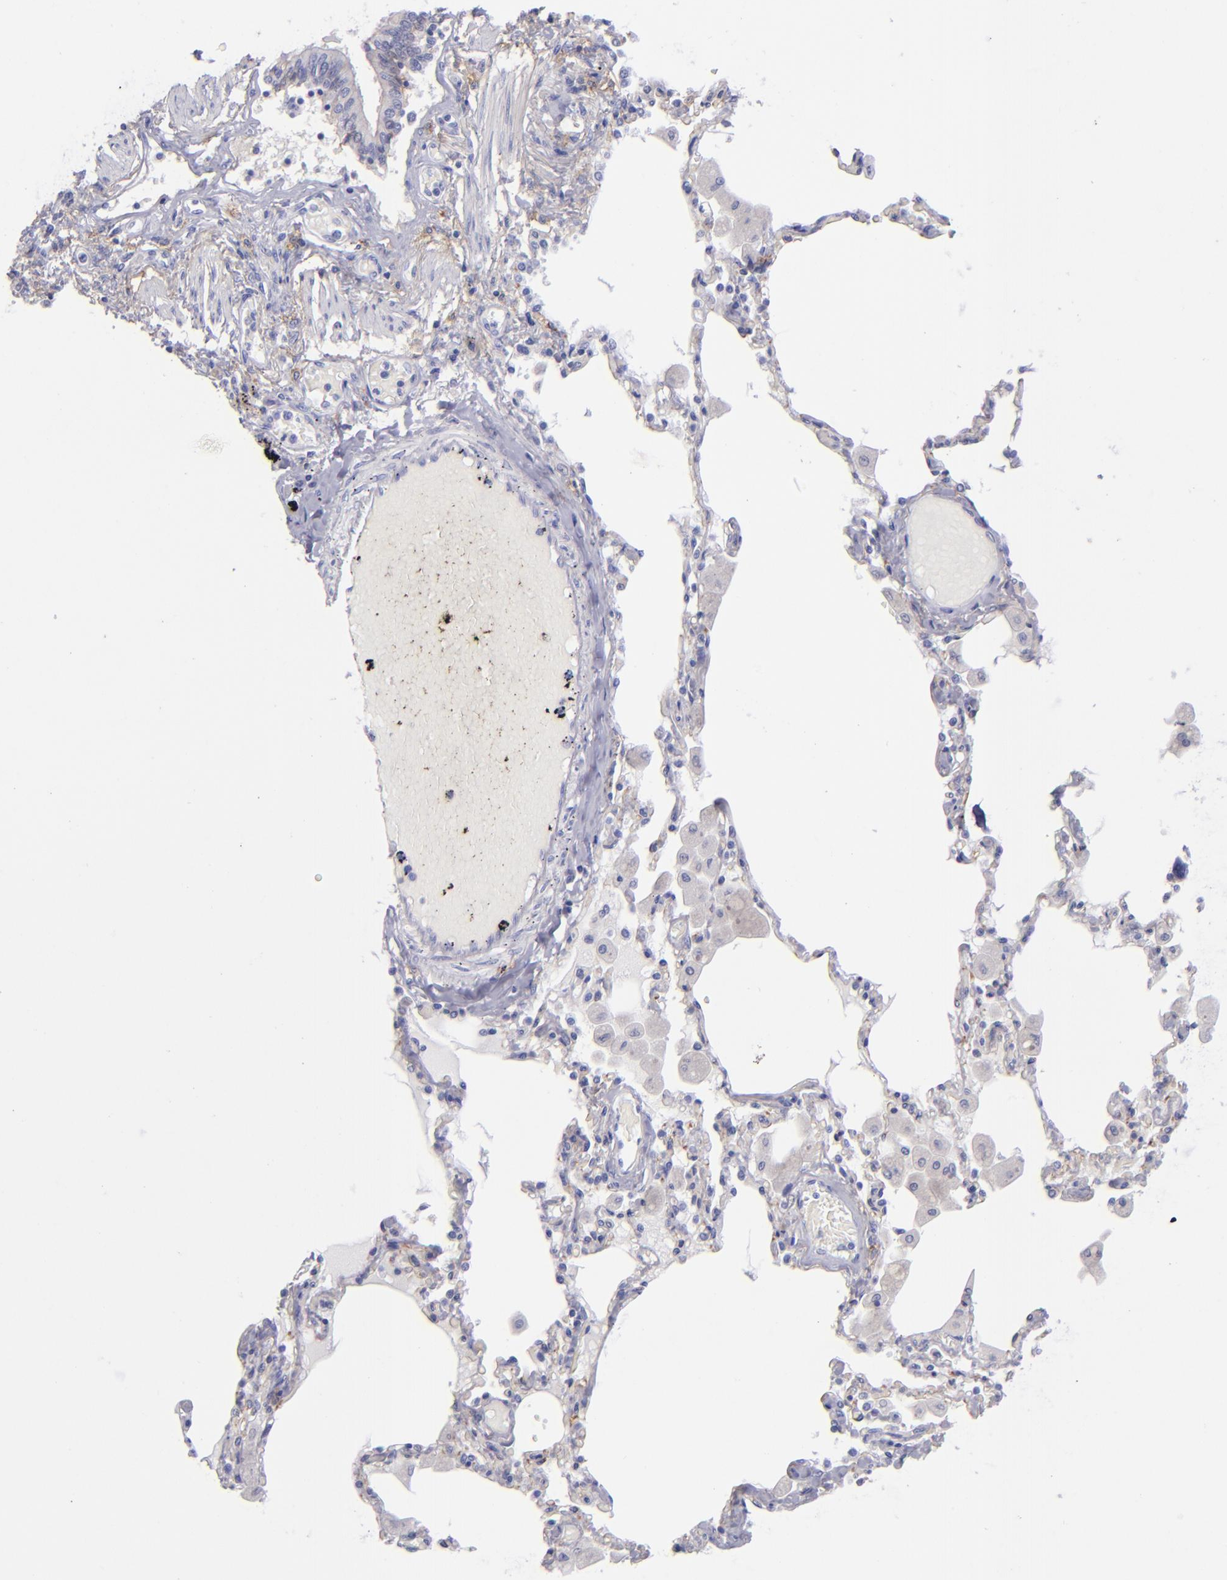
{"staining": {"intensity": "negative", "quantity": "none", "location": "none"}, "tissue": "bronchus", "cell_type": "Respiratory epithelial cells", "image_type": "normal", "snomed": [{"axis": "morphology", "description": "Normal tissue, NOS"}, {"axis": "morphology", "description": "Squamous cell carcinoma, NOS"}, {"axis": "topography", "description": "Bronchus"}, {"axis": "topography", "description": "Lung"}], "caption": "The photomicrograph shows no significant staining in respiratory epithelial cells of bronchus.", "gene": "CD82", "patient": {"sex": "female", "age": 47}}